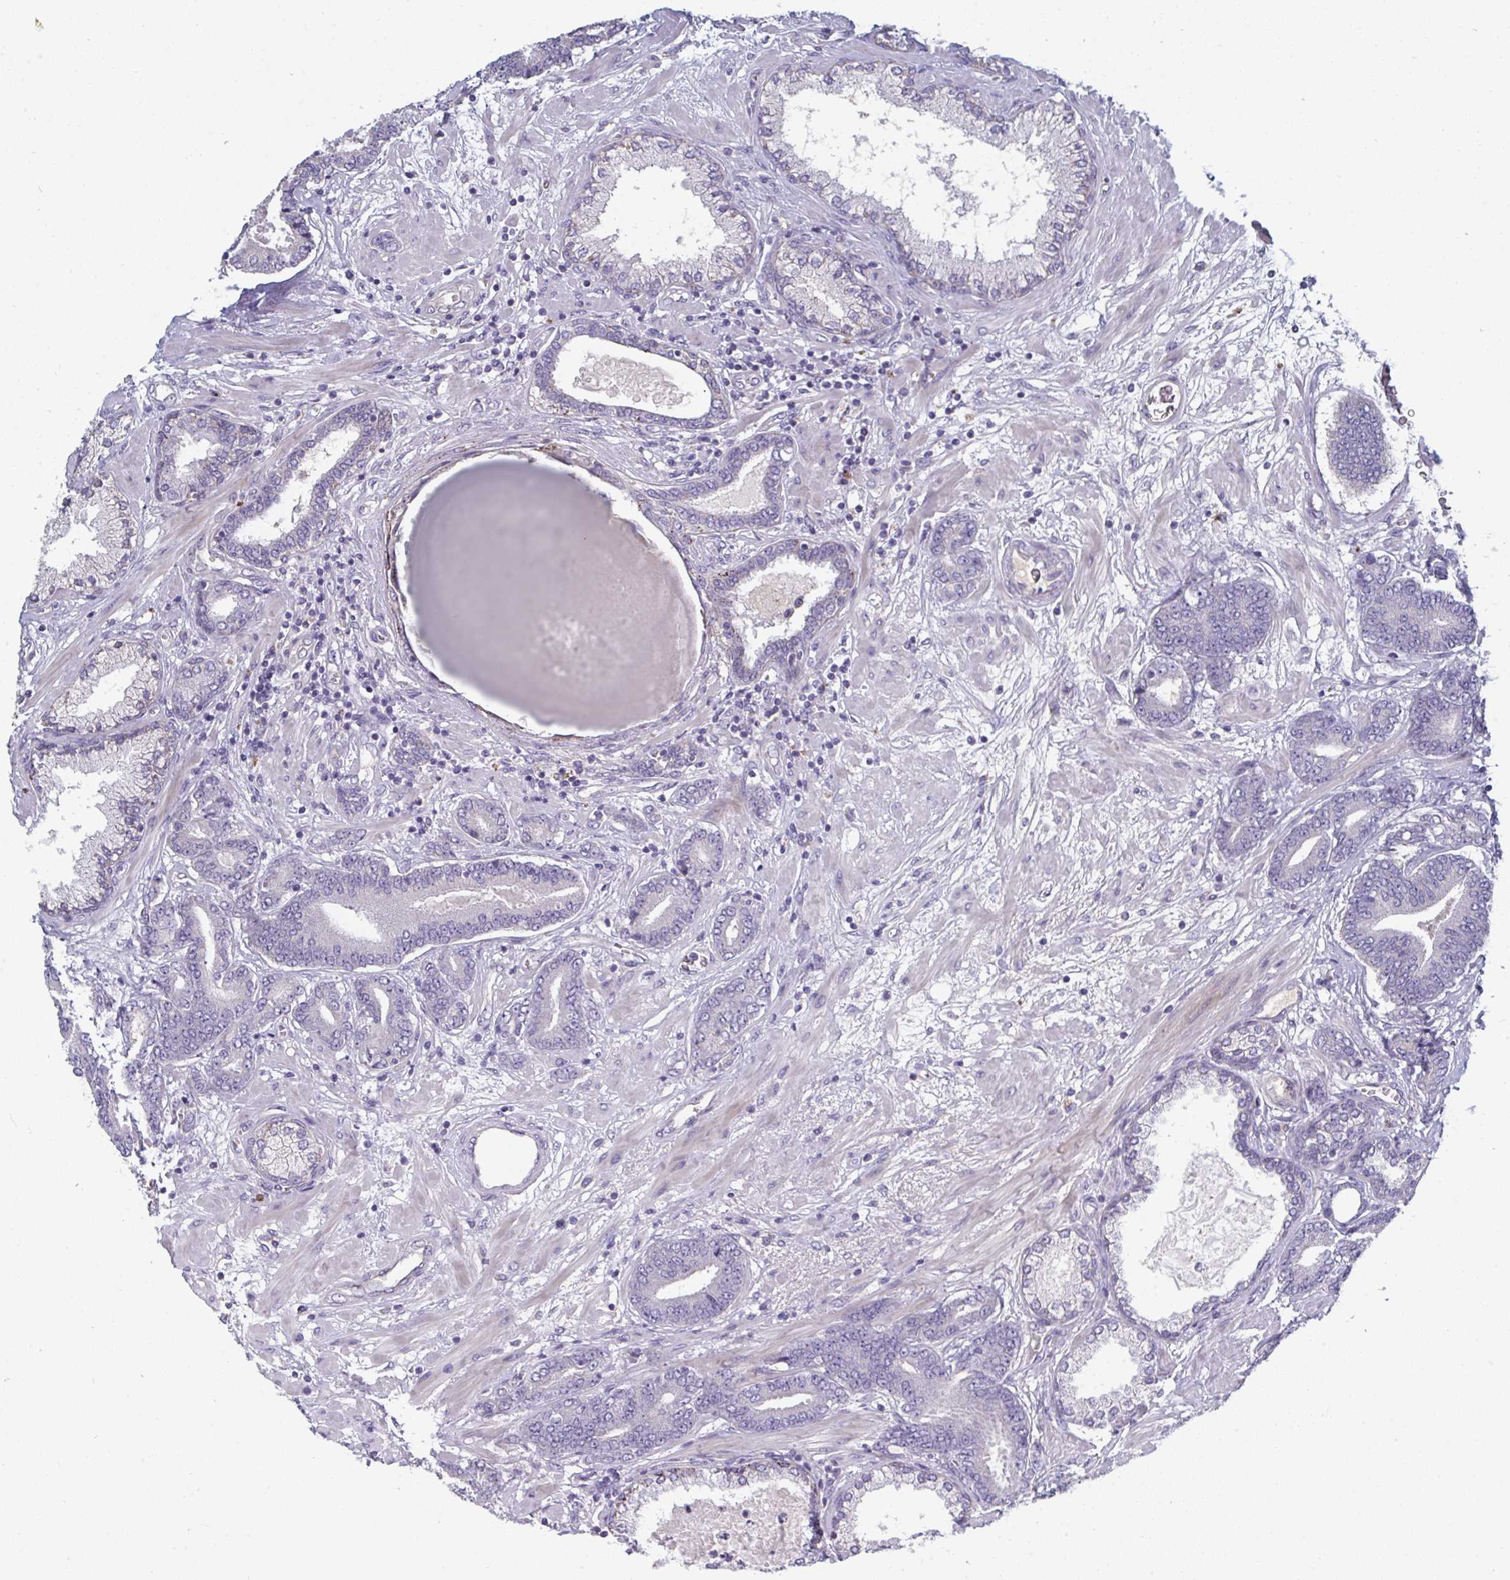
{"staining": {"intensity": "negative", "quantity": "none", "location": "none"}, "tissue": "prostate cancer", "cell_type": "Tumor cells", "image_type": "cancer", "snomed": [{"axis": "morphology", "description": "Adenocarcinoma, High grade"}, {"axis": "topography", "description": "Prostate"}], "caption": "An immunohistochemistry (IHC) image of prostate cancer is shown. There is no staining in tumor cells of prostate cancer.", "gene": "HGFAC", "patient": {"sex": "male", "age": 62}}